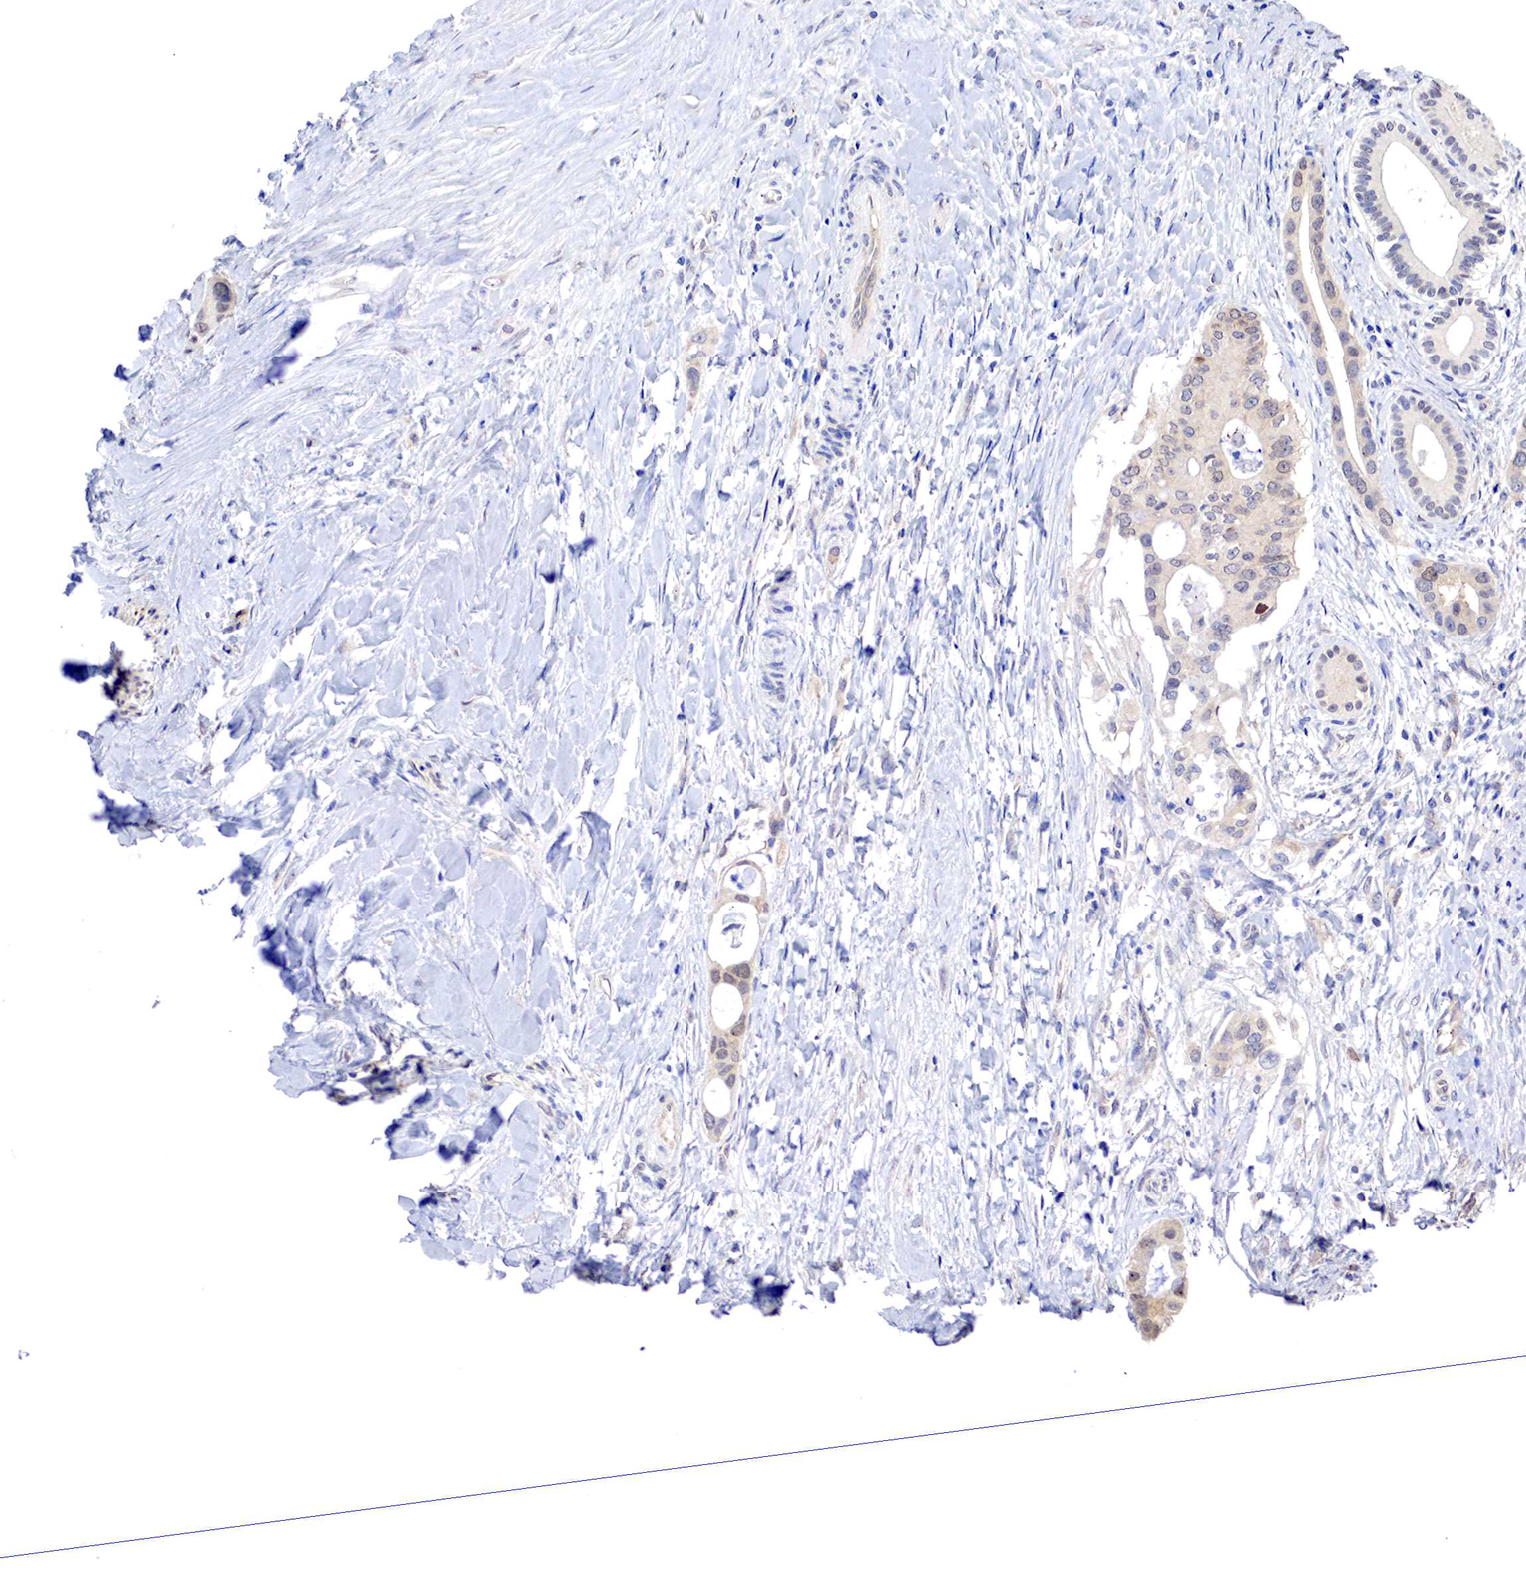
{"staining": {"intensity": "weak", "quantity": "25%-75%", "location": "cytoplasmic/membranous"}, "tissue": "liver cancer", "cell_type": "Tumor cells", "image_type": "cancer", "snomed": [{"axis": "morphology", "description": "Cholangiocarcinoma"}, {"axis": "topography", "description": "Liver"}], "caption": "This is an image of immunohistochemistry staining of liver cholangiocarcinoma, which shows weak expression in the cytoplasmic/membranous of tumor cells.", "gene": "PABIR2", "patient": {"sex": "female", "age": 65}}